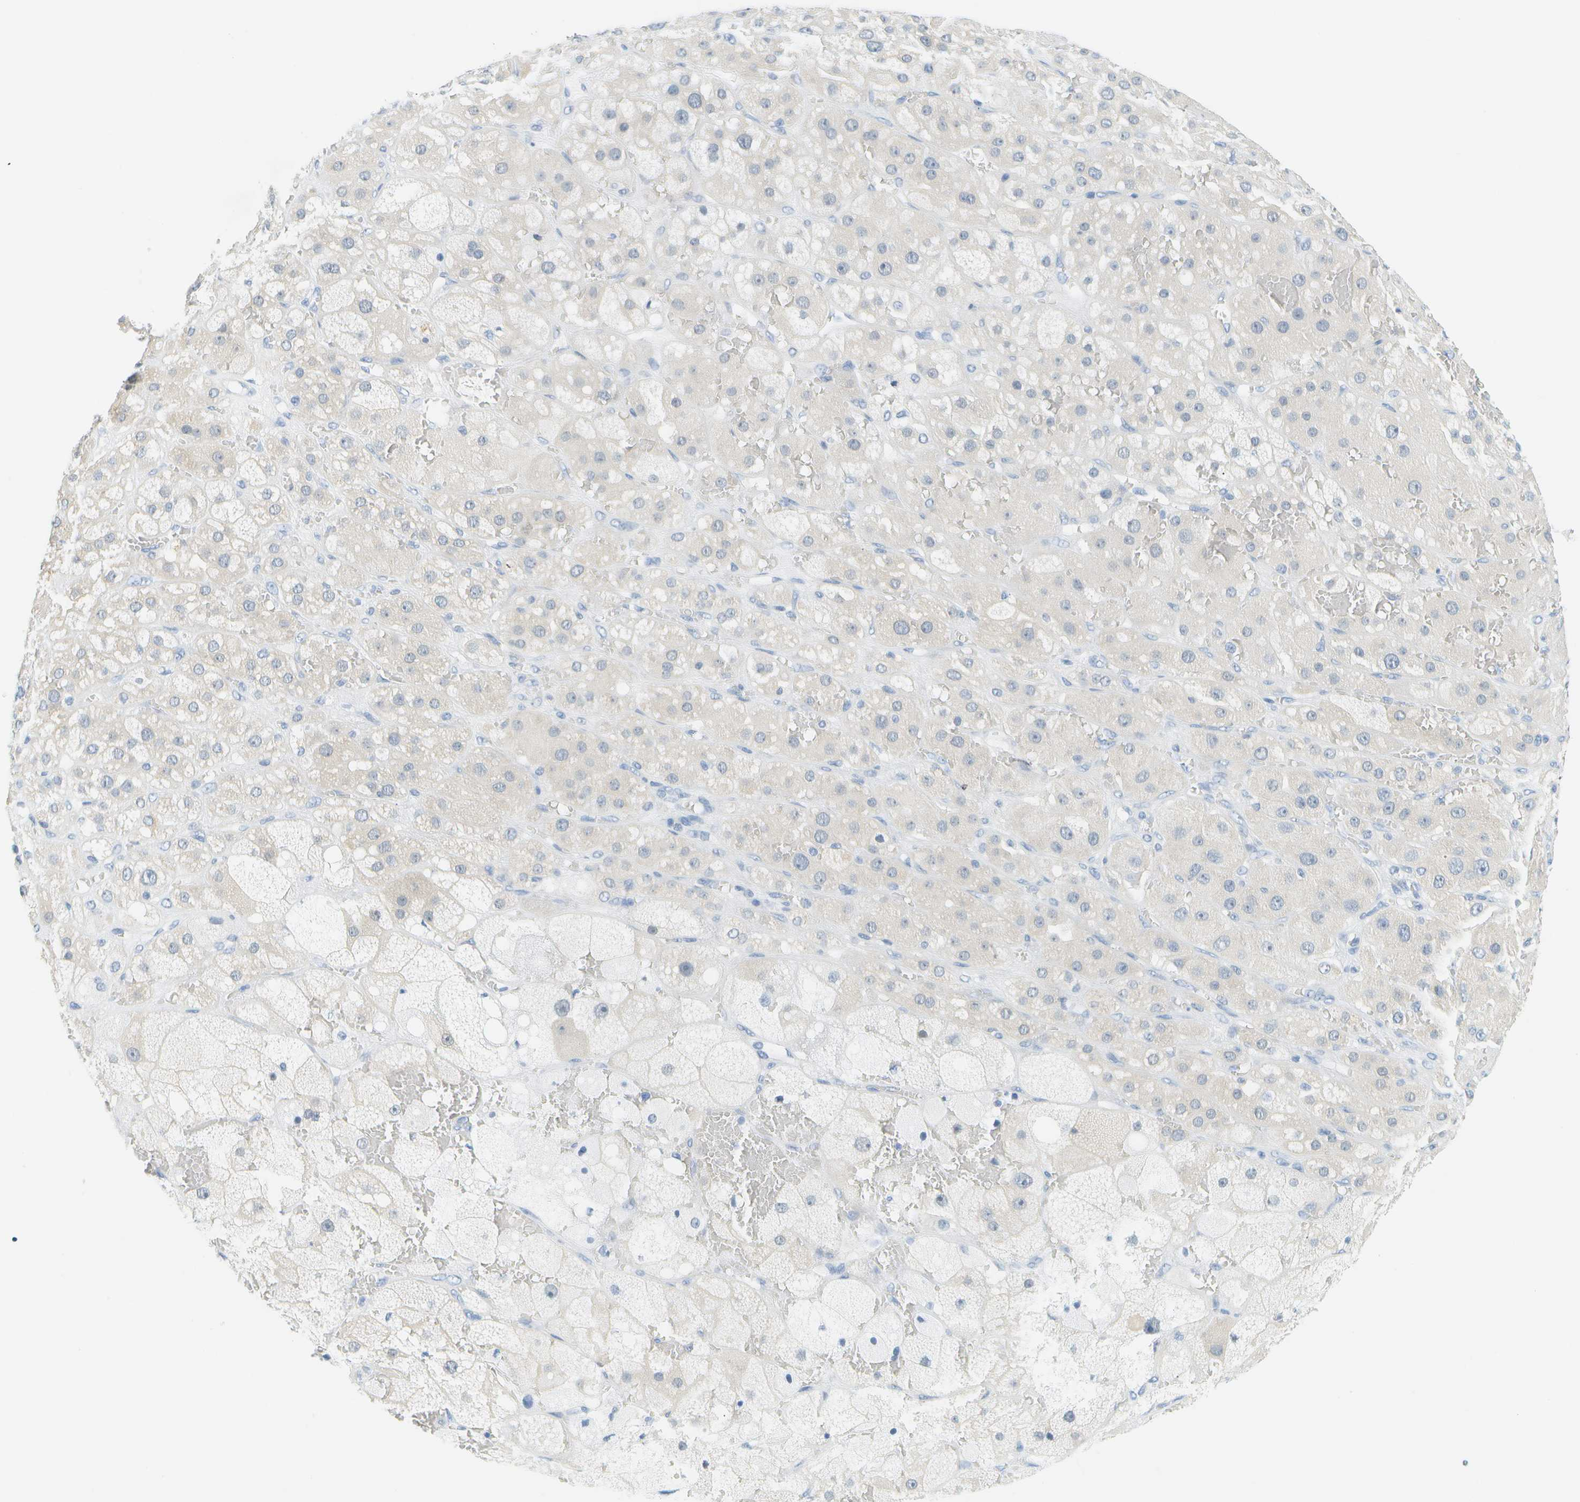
{"staining": {"intensity": "weak", "quantity": "<25%", "location": "cytoplasmic/membranous"}, "tissue": "adrenal gland", "cell_type": "Glandular cells", "image_type": "normal", "snomed": [{"axis": "morphology", "description": "Normal tissue, NOS"}, {"axis": "topography", "description": "Adrenal gland"}], "caption": "This histopathology image is of unremarkable adrenal gland stained with IHC to label a protein in brown with the nuclei are counter-stained blue. There is no expression in glandular cells.", "gene": "SMYD5", "patient": {"sex": "female", "age": 47}}